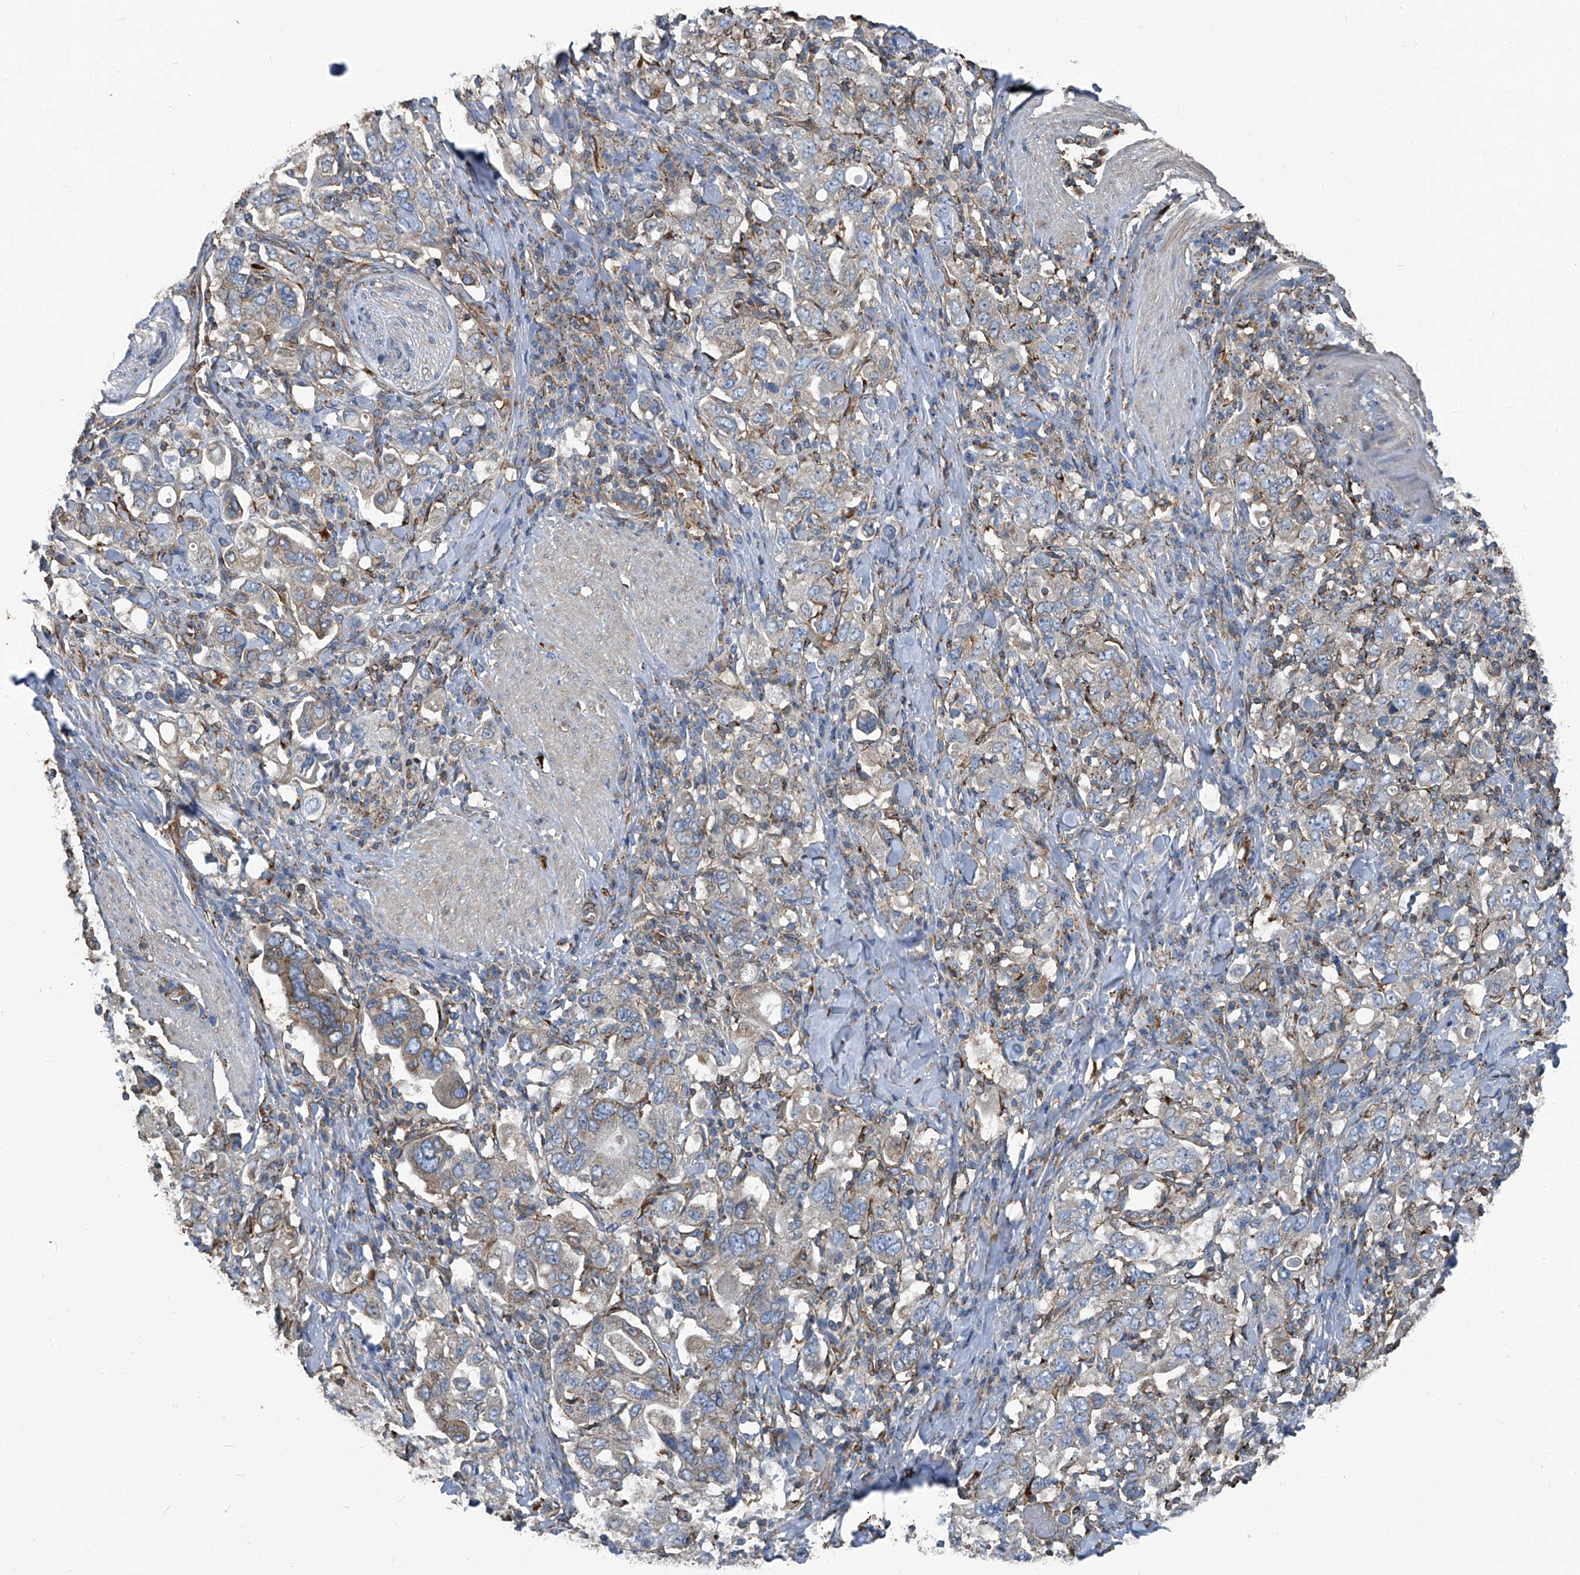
{"staining": {"intensity": "weak", "quantity": "25%-75%", "location": "cytoplasmic/membranous"}, "tissue": "stomach cancer", "cell_type": "Tumor cells", "image_type": "cancer", "snomed": [{"axis": "morphology", "description": "Adenocarcinoma, NOS"}, {"axis": "topography", "description": "Stomach, upper"}], "caption": "Immunohistochemistry micrograph of neoplastic tissue: human stomach adenocarcinoma stained using immunohistochemistry (IHC) reveals low levels of weak protein expression localized specifically in the cytoplasmic/membranous of tumor cells, appearing as a cytoplasmic/membranous brown color.", "gene": "SEPTIN7", "patient": {"sex": "male", "age": 62}}